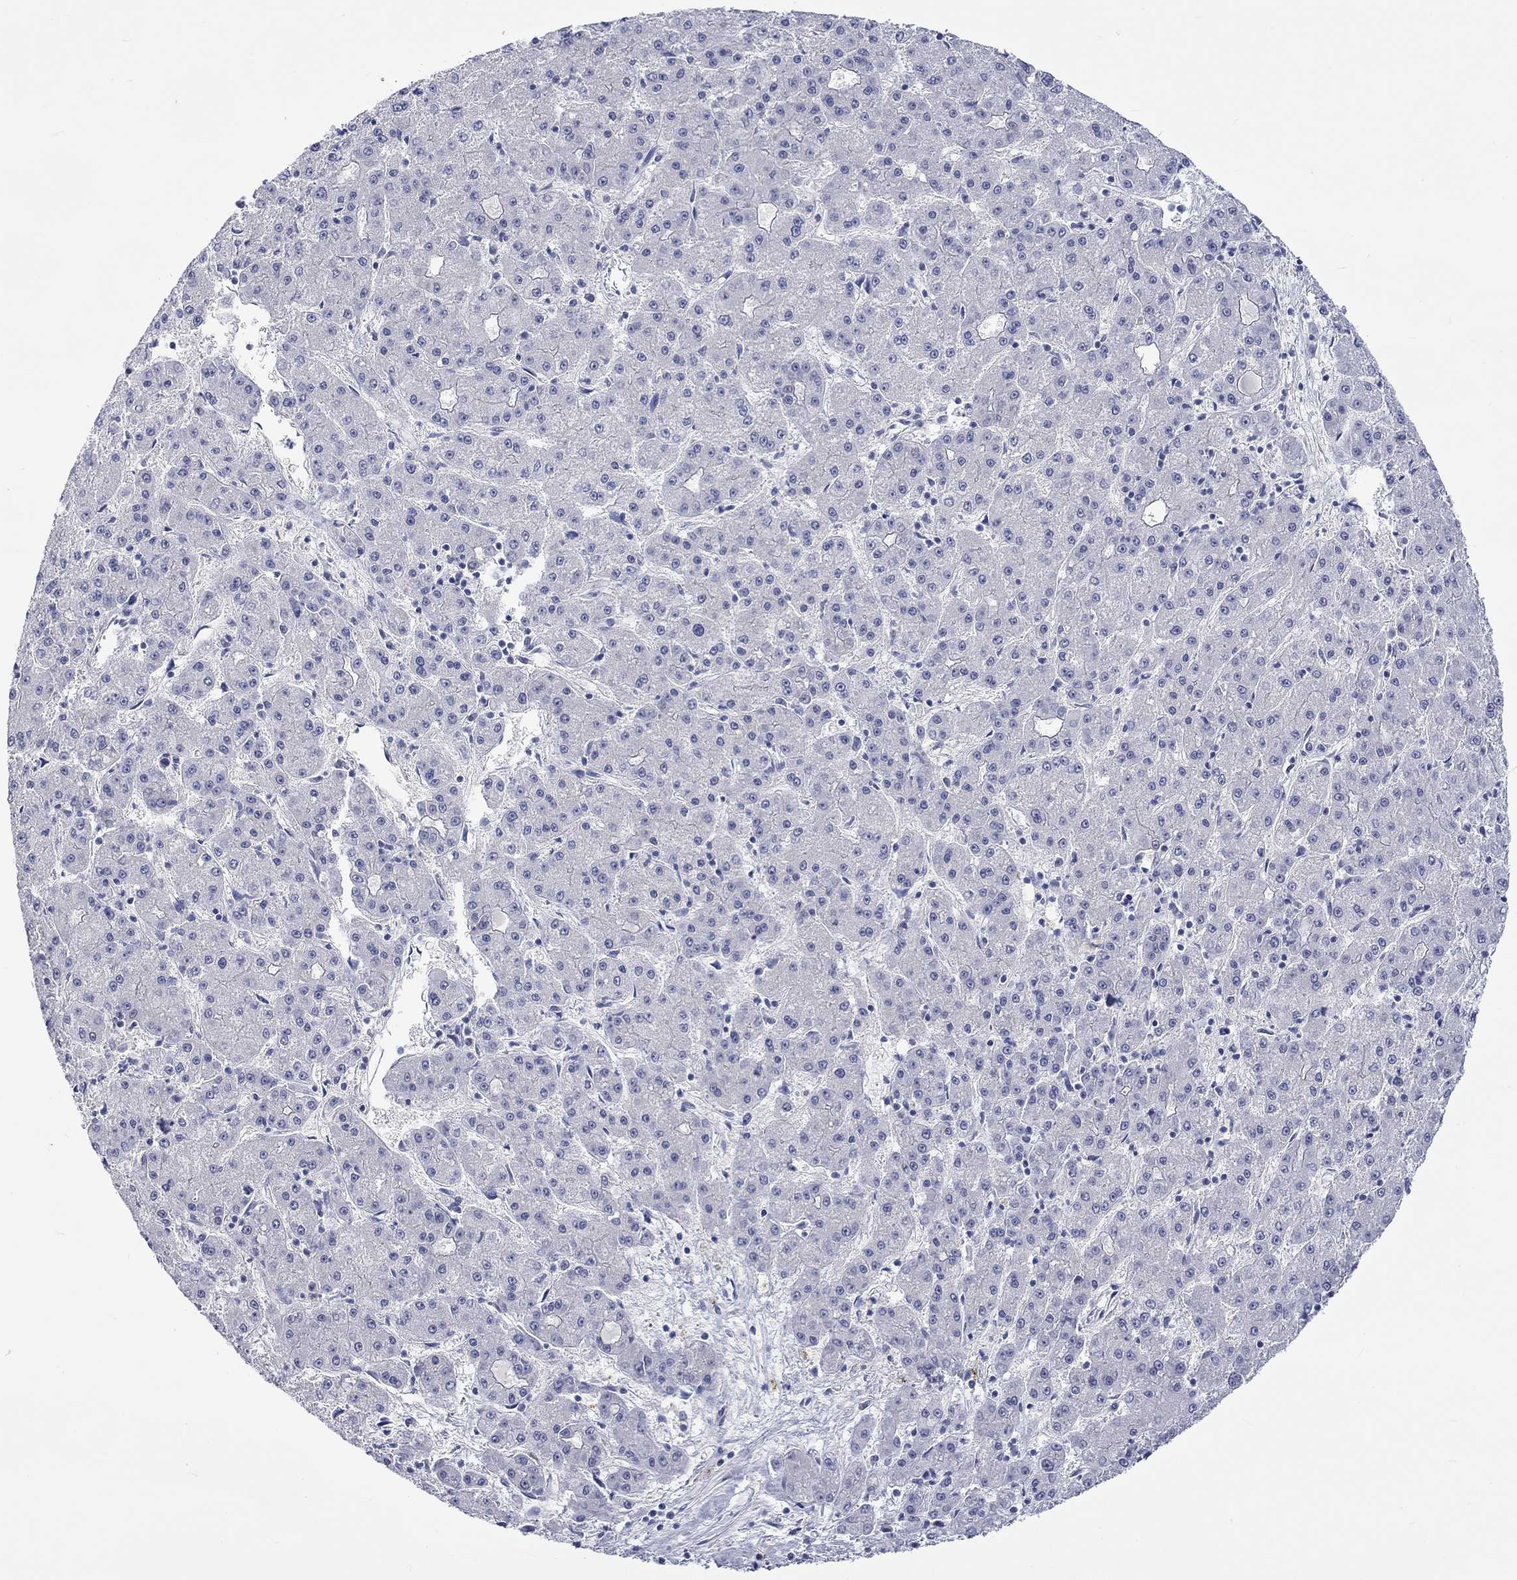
{"staining": {"intensity": "negative", "quantity": "none", "location": "none"}, "tissue": "liver cancer", "cell_type": "Tumor cells", "image_type": "cancer", "snomed": [{"axis": "morphology", "description": "Carcinoma, Hepatocellular, NOS"}, {"axis": "topography", "description": "Liver"}], "caption": "Tumor cells are negative for brown protein staining in liver hepatocellular carcinoma.", "gene": "CERS1", "patient": {"sex": "male", "age": 73}}